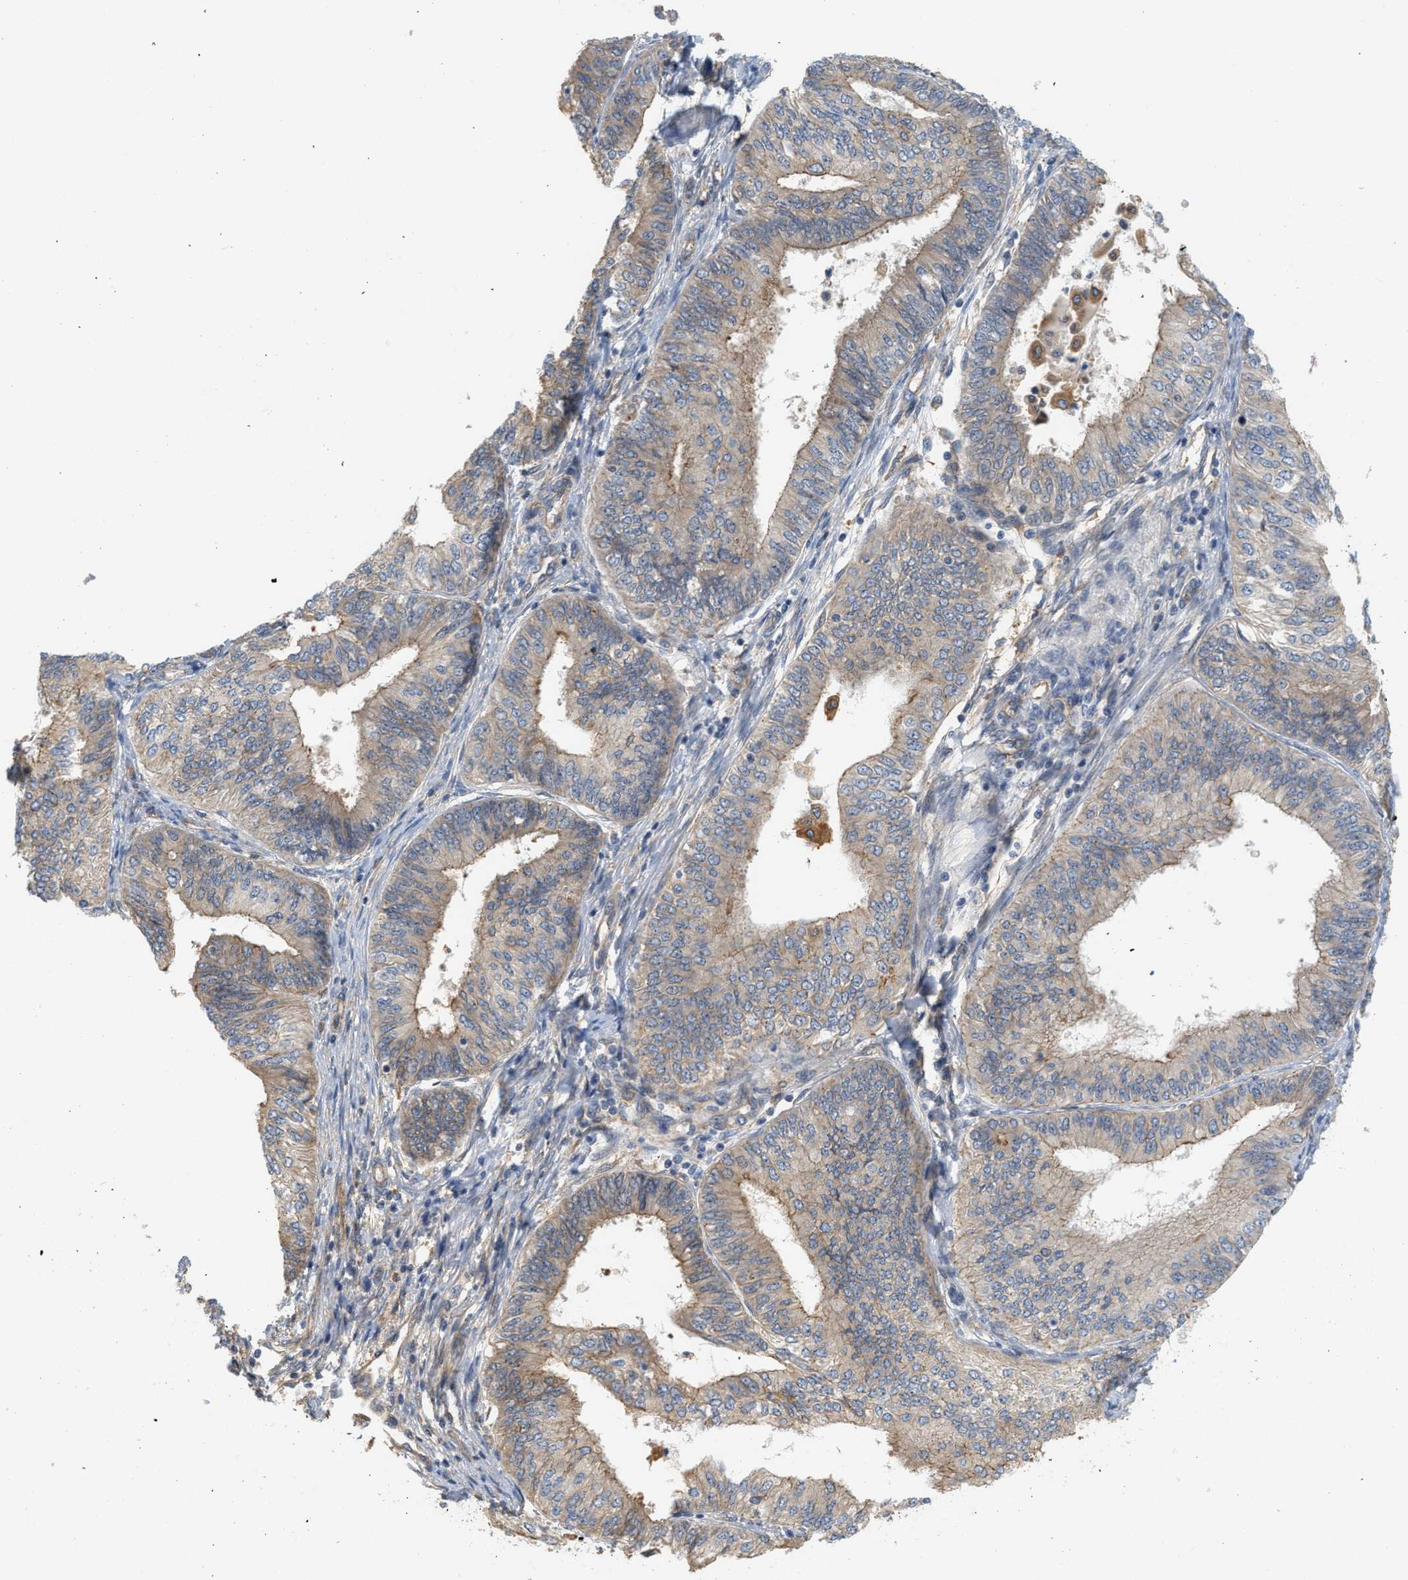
{"staining": {"intensity": "weak", "quantity": ">75%", "location": "cytoplasmic/membranous"}, "tissue": "endometrial cancer", "cell_type": "Tumor cells", "image_type": "cancer", "snomed": [{"axis": "morphology", "description": "Adenocarcinoma, NOS"}, {"axis": "topography", "description": "Endometrium"}], "caption": "Endometrial cancer stained with a brown dye shows weak cytoplasmic/membranous positive positivity in about >75% of tumor cells.", "gene": "CTXN1", "patient": {"sex": "female", "age": 58}}